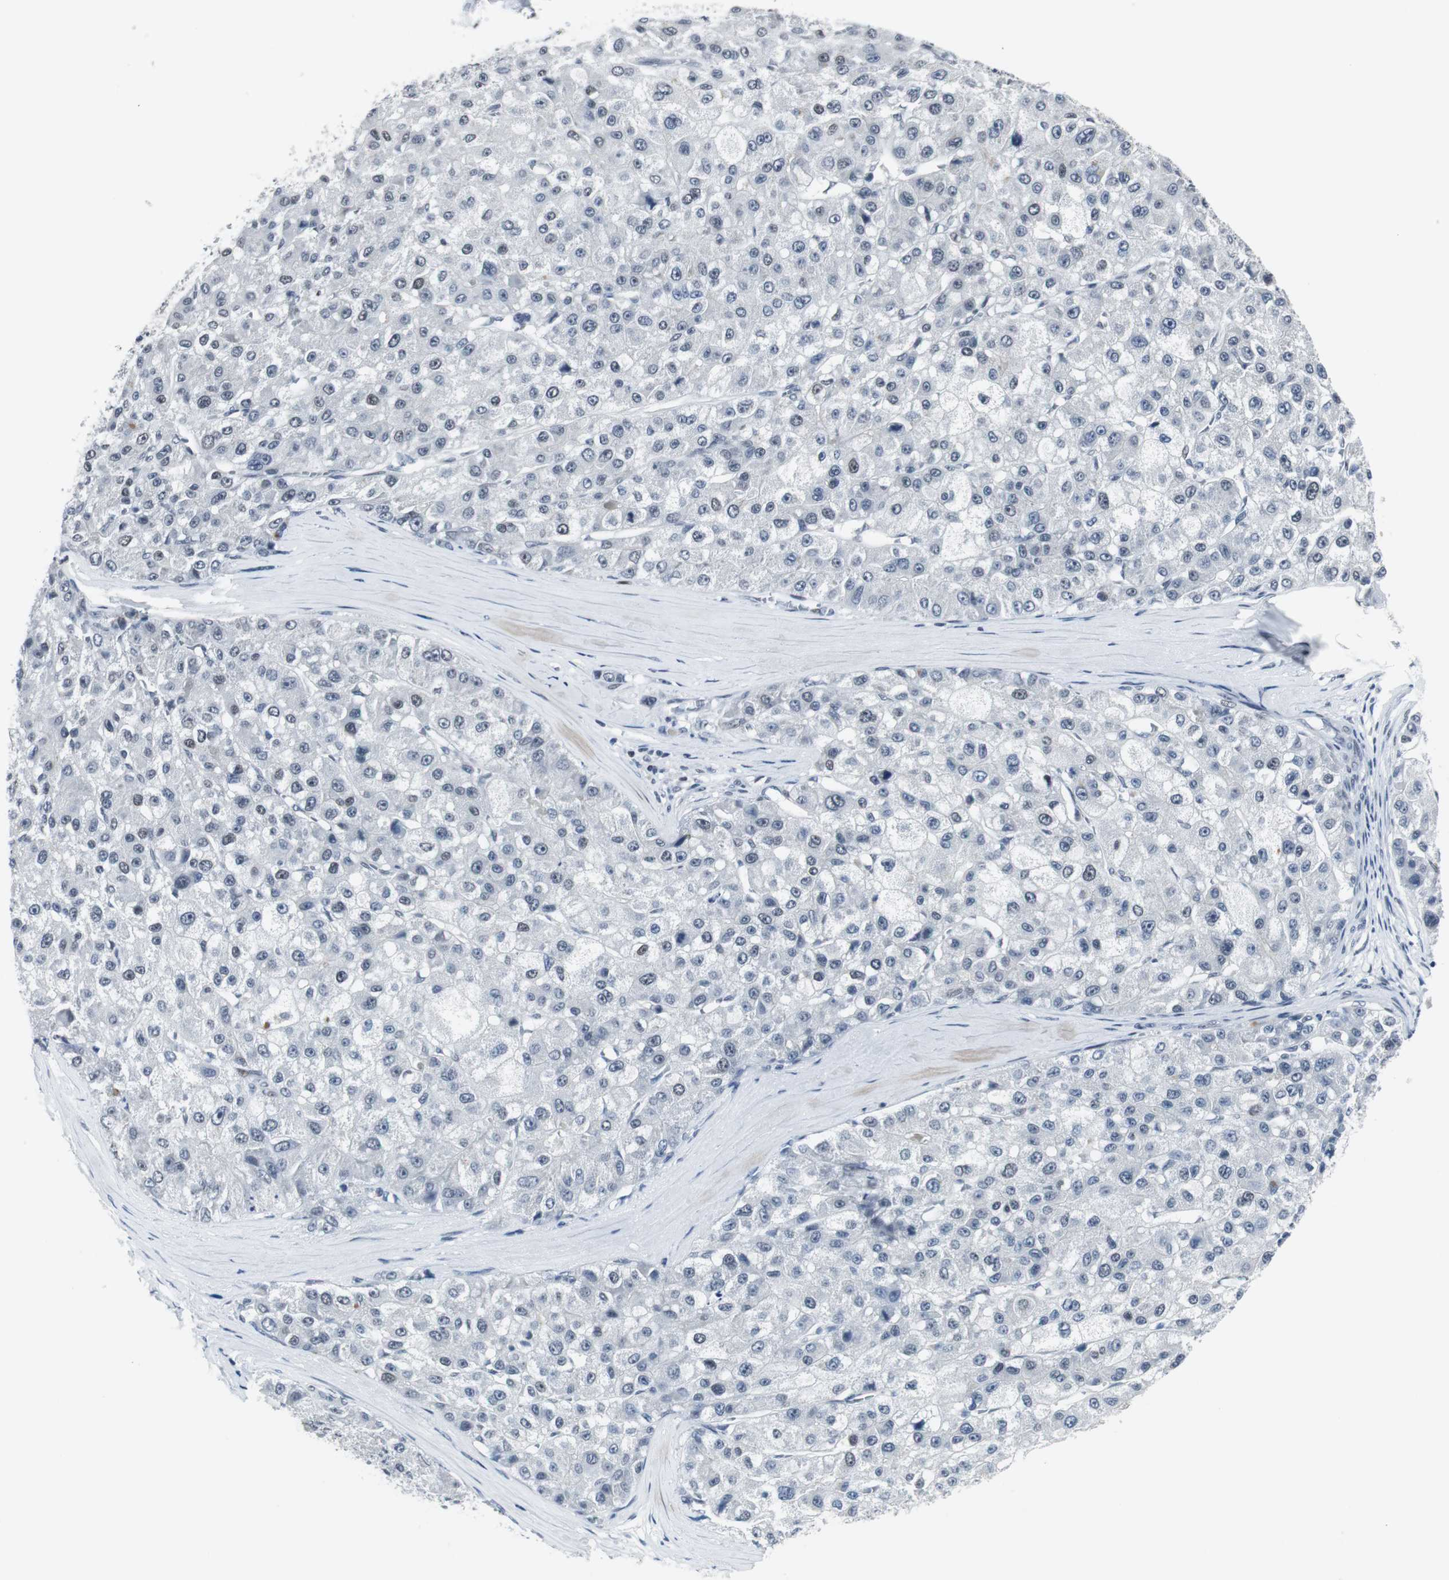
{"staining": {"intensity": "negative", "quantity": "none", "location": "none"}, "tissue": "liver cancer", "cell_type": "Tumor cells", "image_type": "cancer", "snomed": [{"axis": "morphology", "description": "Carcinoma, Hepatocellular, NOS"}, {"axis": "topography", "description": "Liver"}], "caption": "Immunohistochemical staining of human liver hepatocellular carcinoma shows no significant positivity in tumor cells.", "gene": "ELK1", "patient": {"sex": "male", "age": 80}}